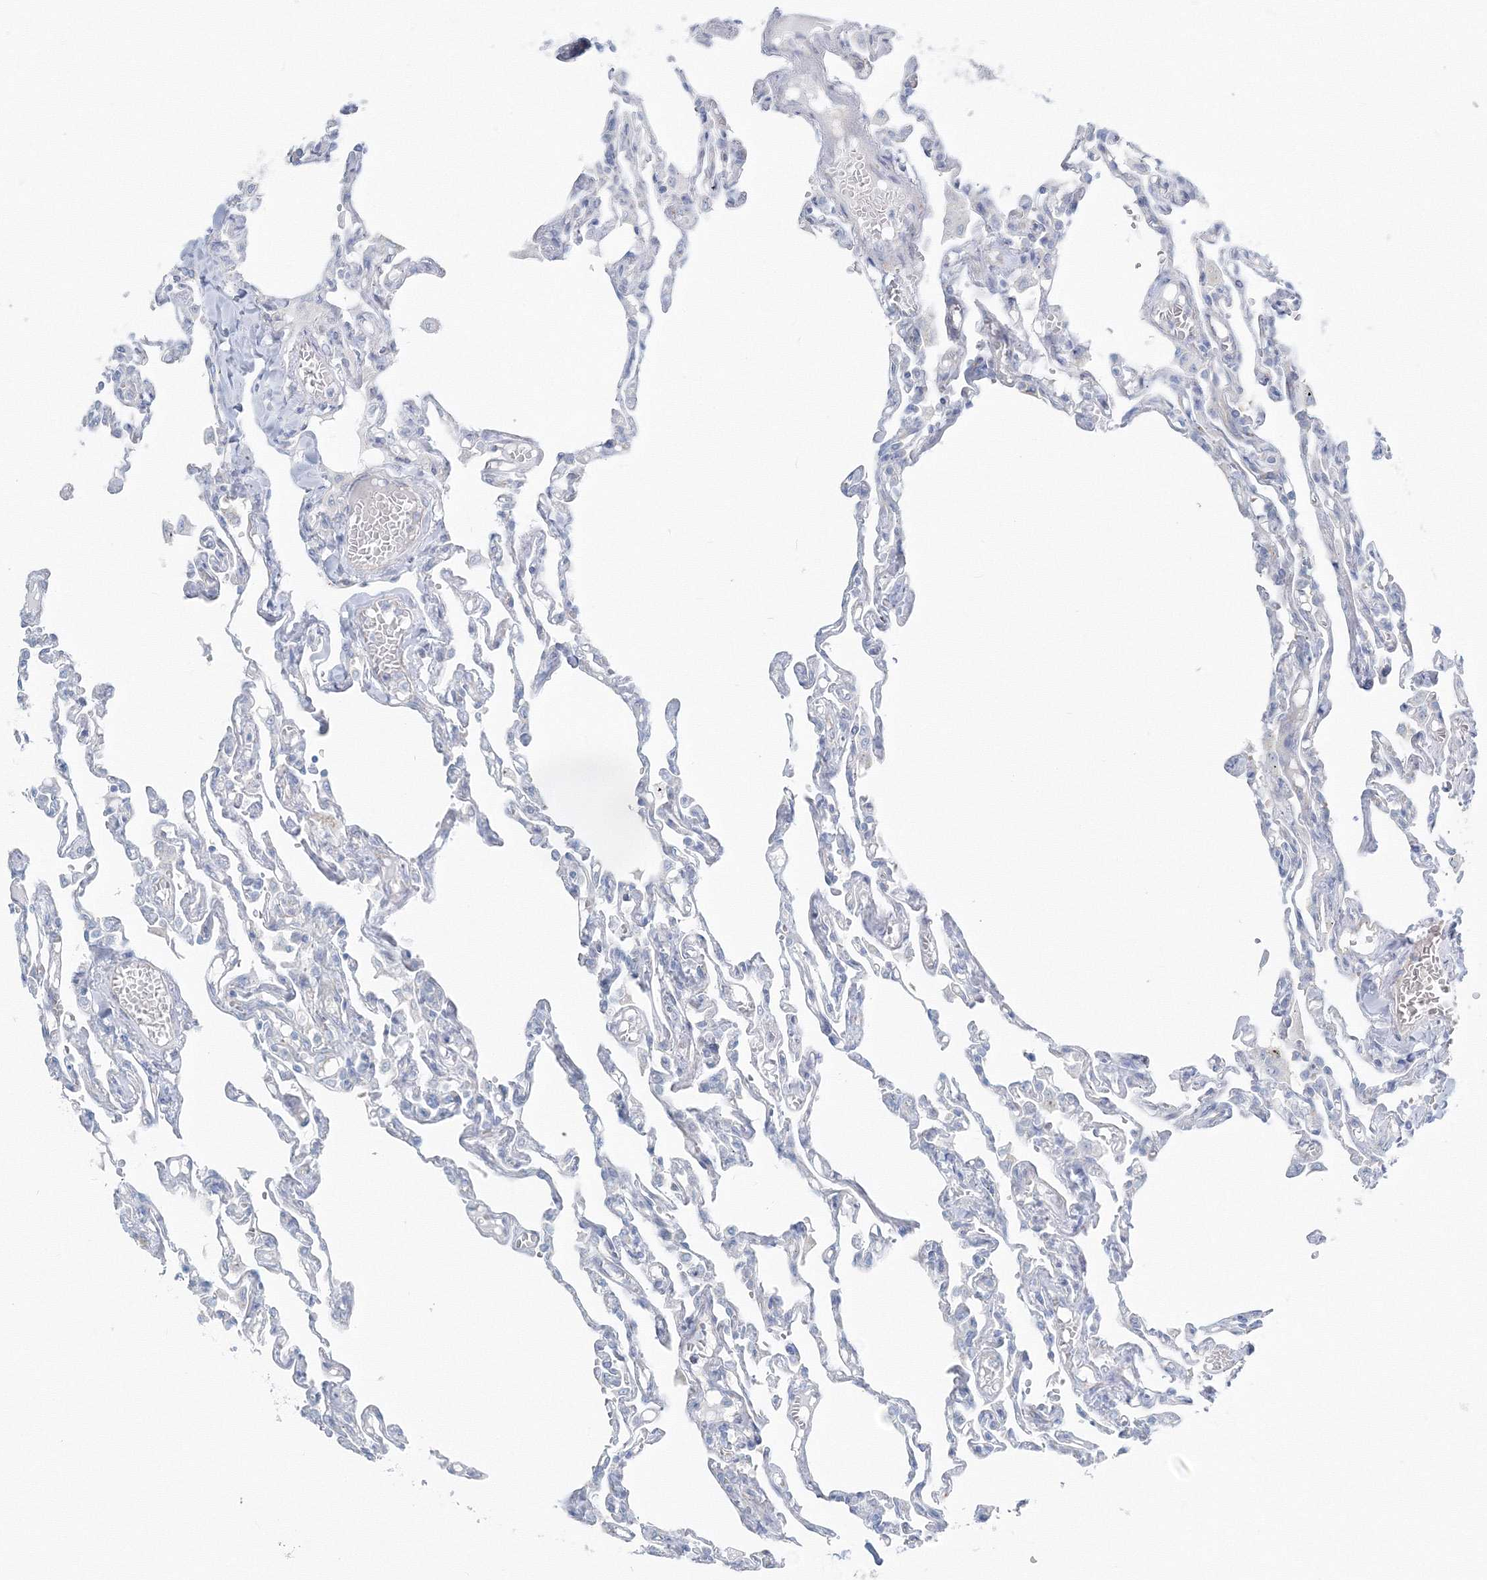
{"staining": {"intensity": "negative", "quantity": "none", "location": "none"}, "tissue": "lung", "cell_type": "Alveolar cells", "image_type": "normal", "snomed": [{"axis": "morphology", "description": "Normal tissue, NOS"}, {"axis": "topography", "description": "Lung"}], "caption": "Protein analysis of normal lung demonstrates no significant staining in alveolar cells.", "gene": "ENSG00000285283", "patient": {"sex": "male", "age": 21}}